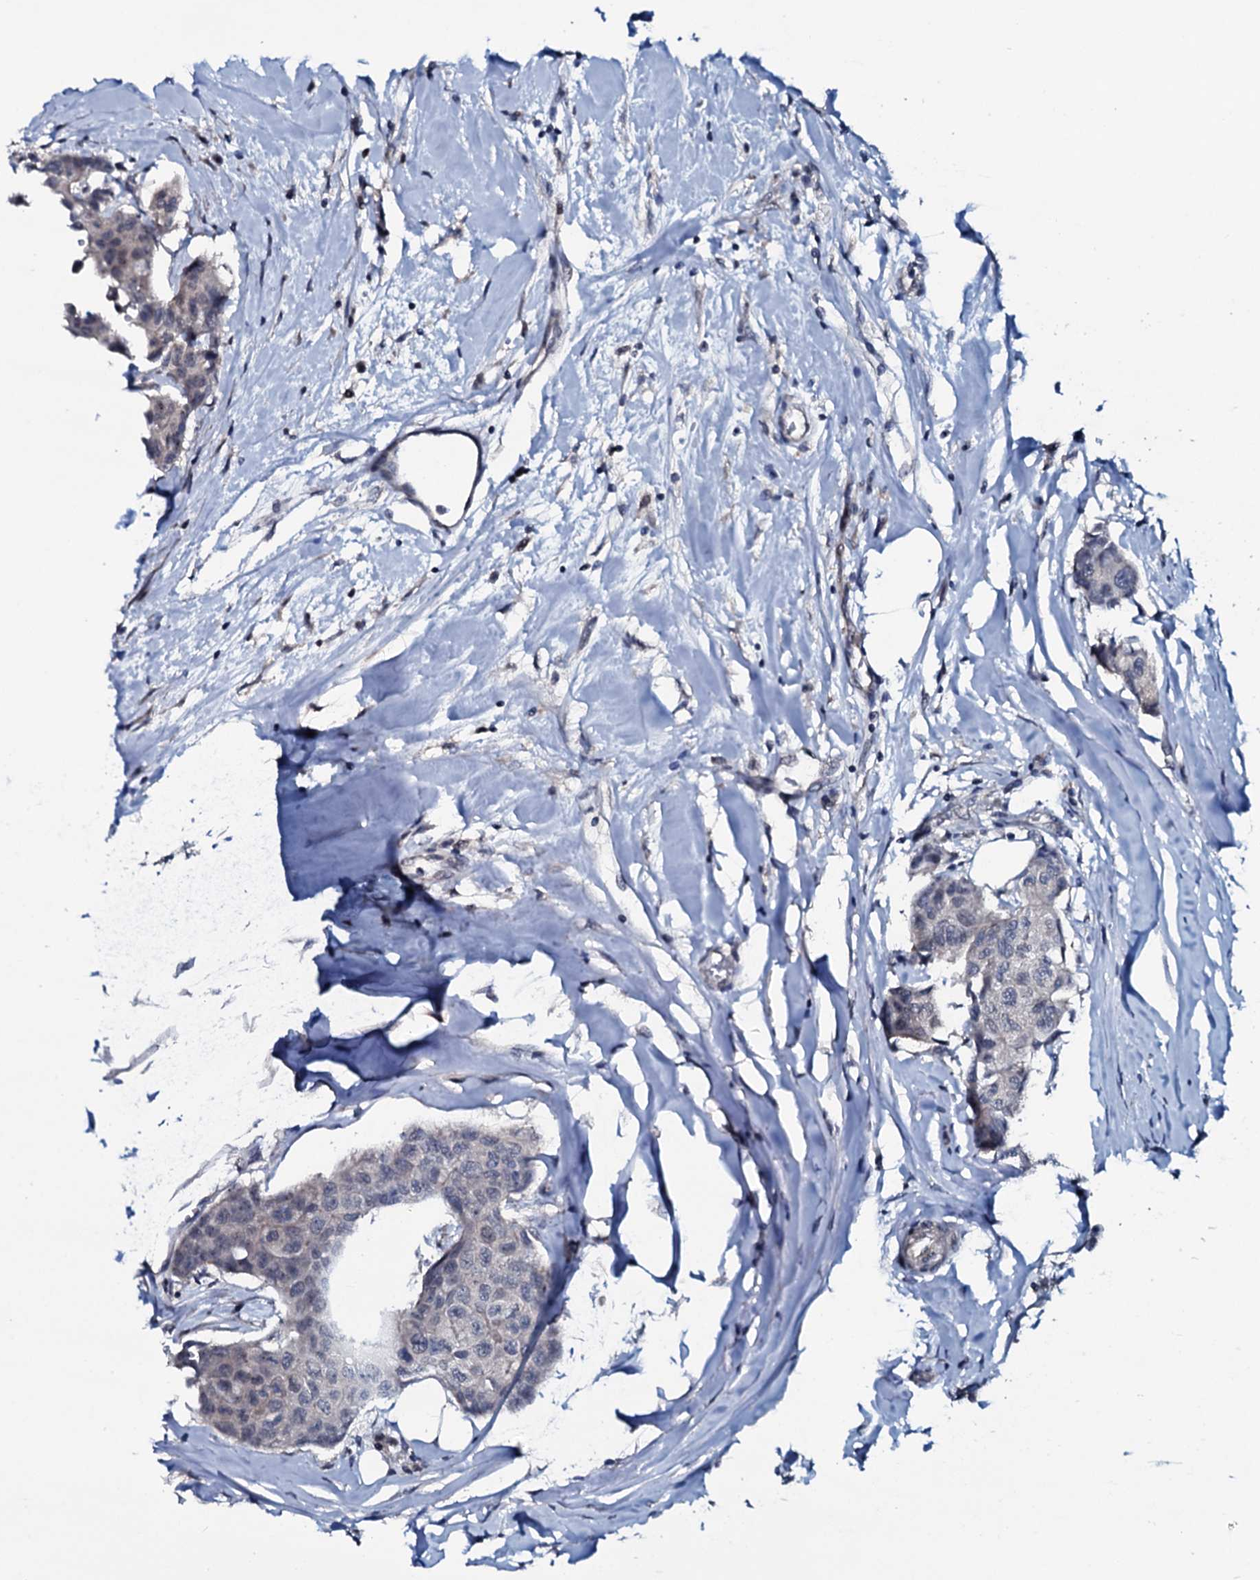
{"staining": {"intensity": "negative", "quantity": "none", "location": "none"}, "tissue": "breast cancer", "cell_type": "Tumor cells", "image_type": "cancer", "snomed": [{"axis": "morphology", "description": "Duct carcinoma"}, {"axis": "topography", "description": "Breast"}], "caption": "The immunohistochemistry (IHC) image has no significant positivity in tumor cells of intraductal carcinoma (breast) tissue. (DAB immunohistochemistry, high magnification).", "gene": "OGFOD2", "patient": {"sex": "female", "age": 80}}